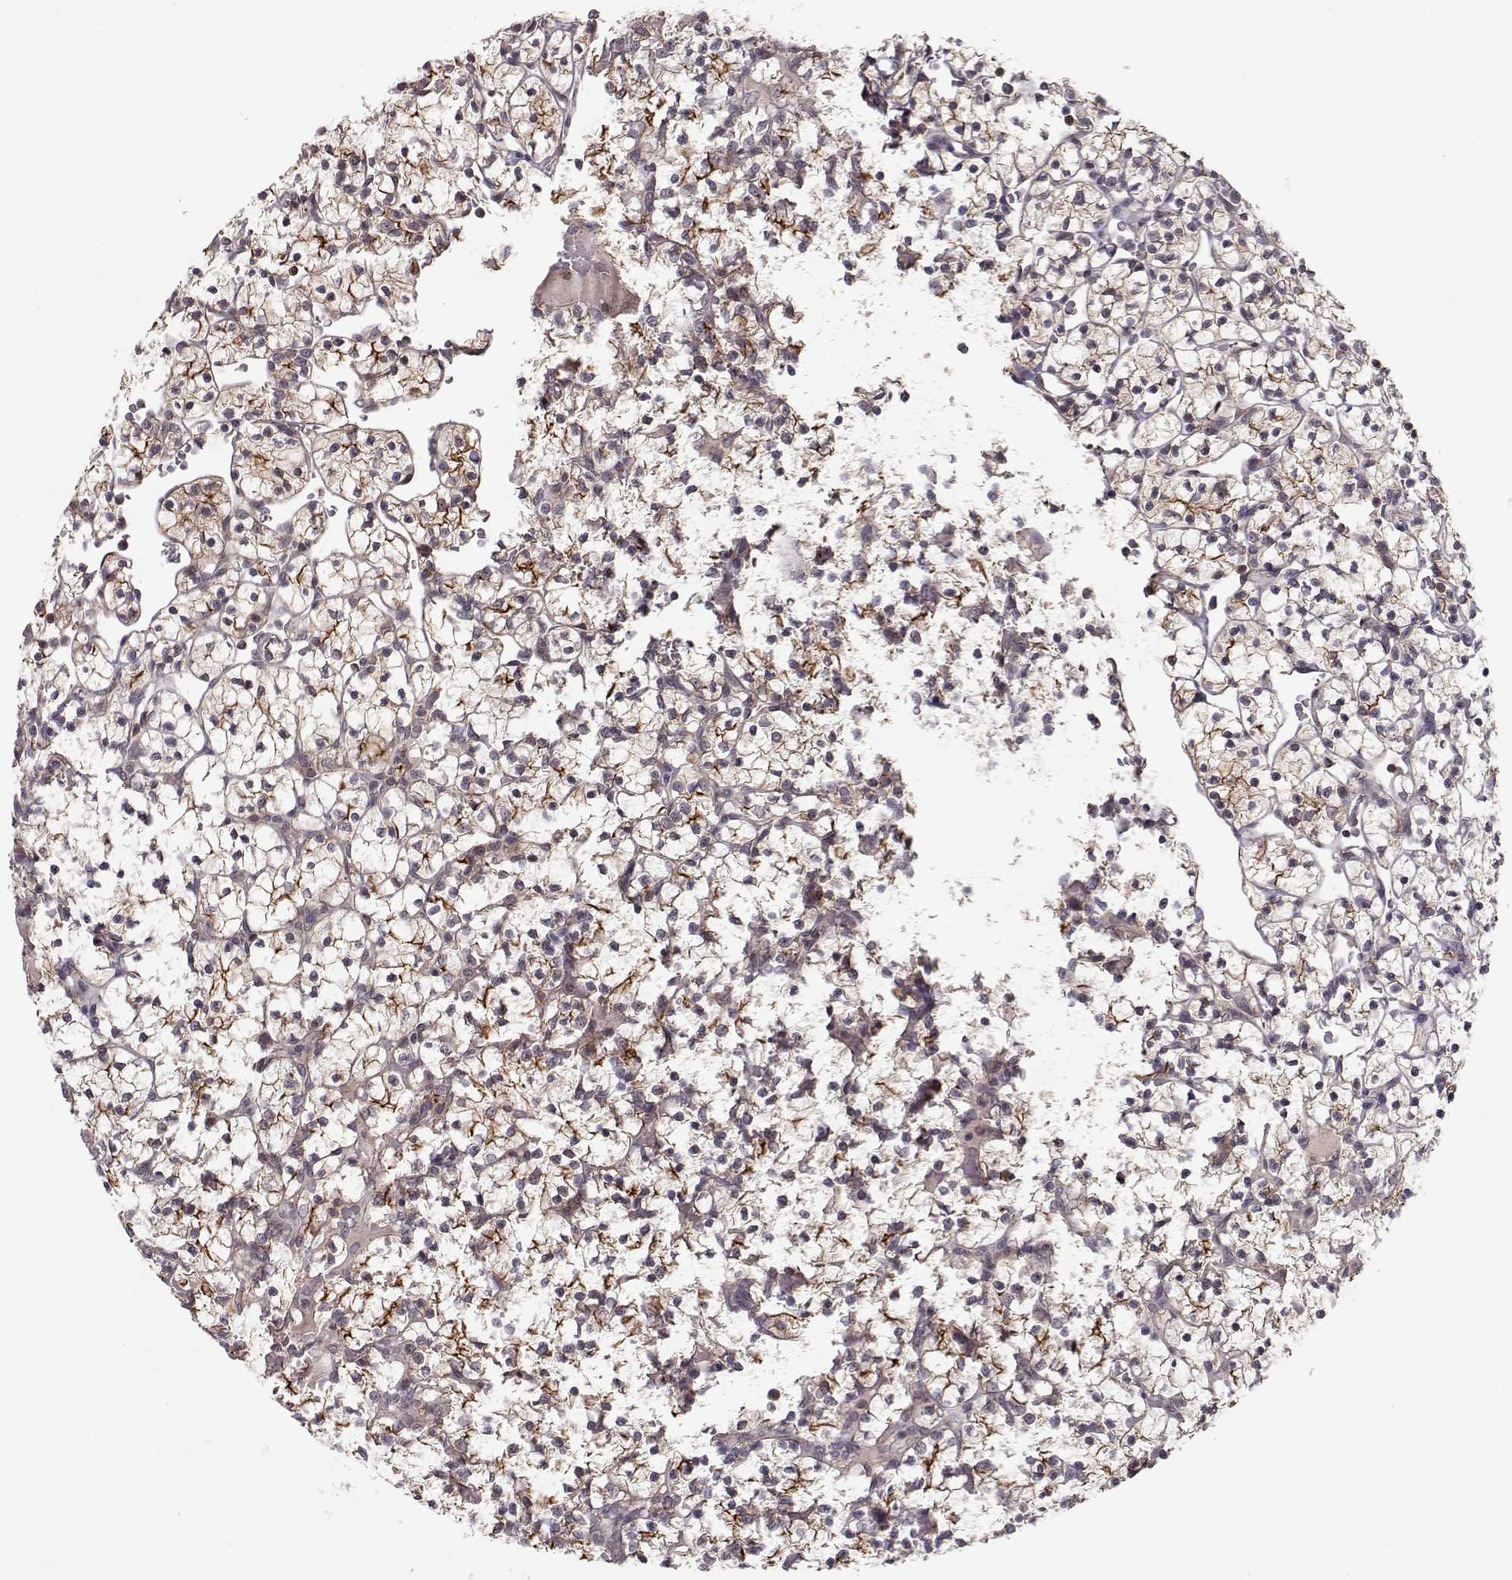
{"staining": {"intensity": "strong", "quantity": "<25%", "location": "cytoplasmic/membranous"}, "tissue": "renal cancer", "cell_type": "Tumor cells", "image_type": "cancer", "snomed": [{"axis": "morphology", "description": "Adenocarcinoma, NOS"}, {"axis": "topography", "description": "Kidney"}], "caption": "Protein staining displays strong cytoplasmic/membranous staining in approximately <25% of tumor cells in adenocarcinoma (renal).", "gene": "PLEKHG3", "patient": {"sex": "female", "age": 89}}